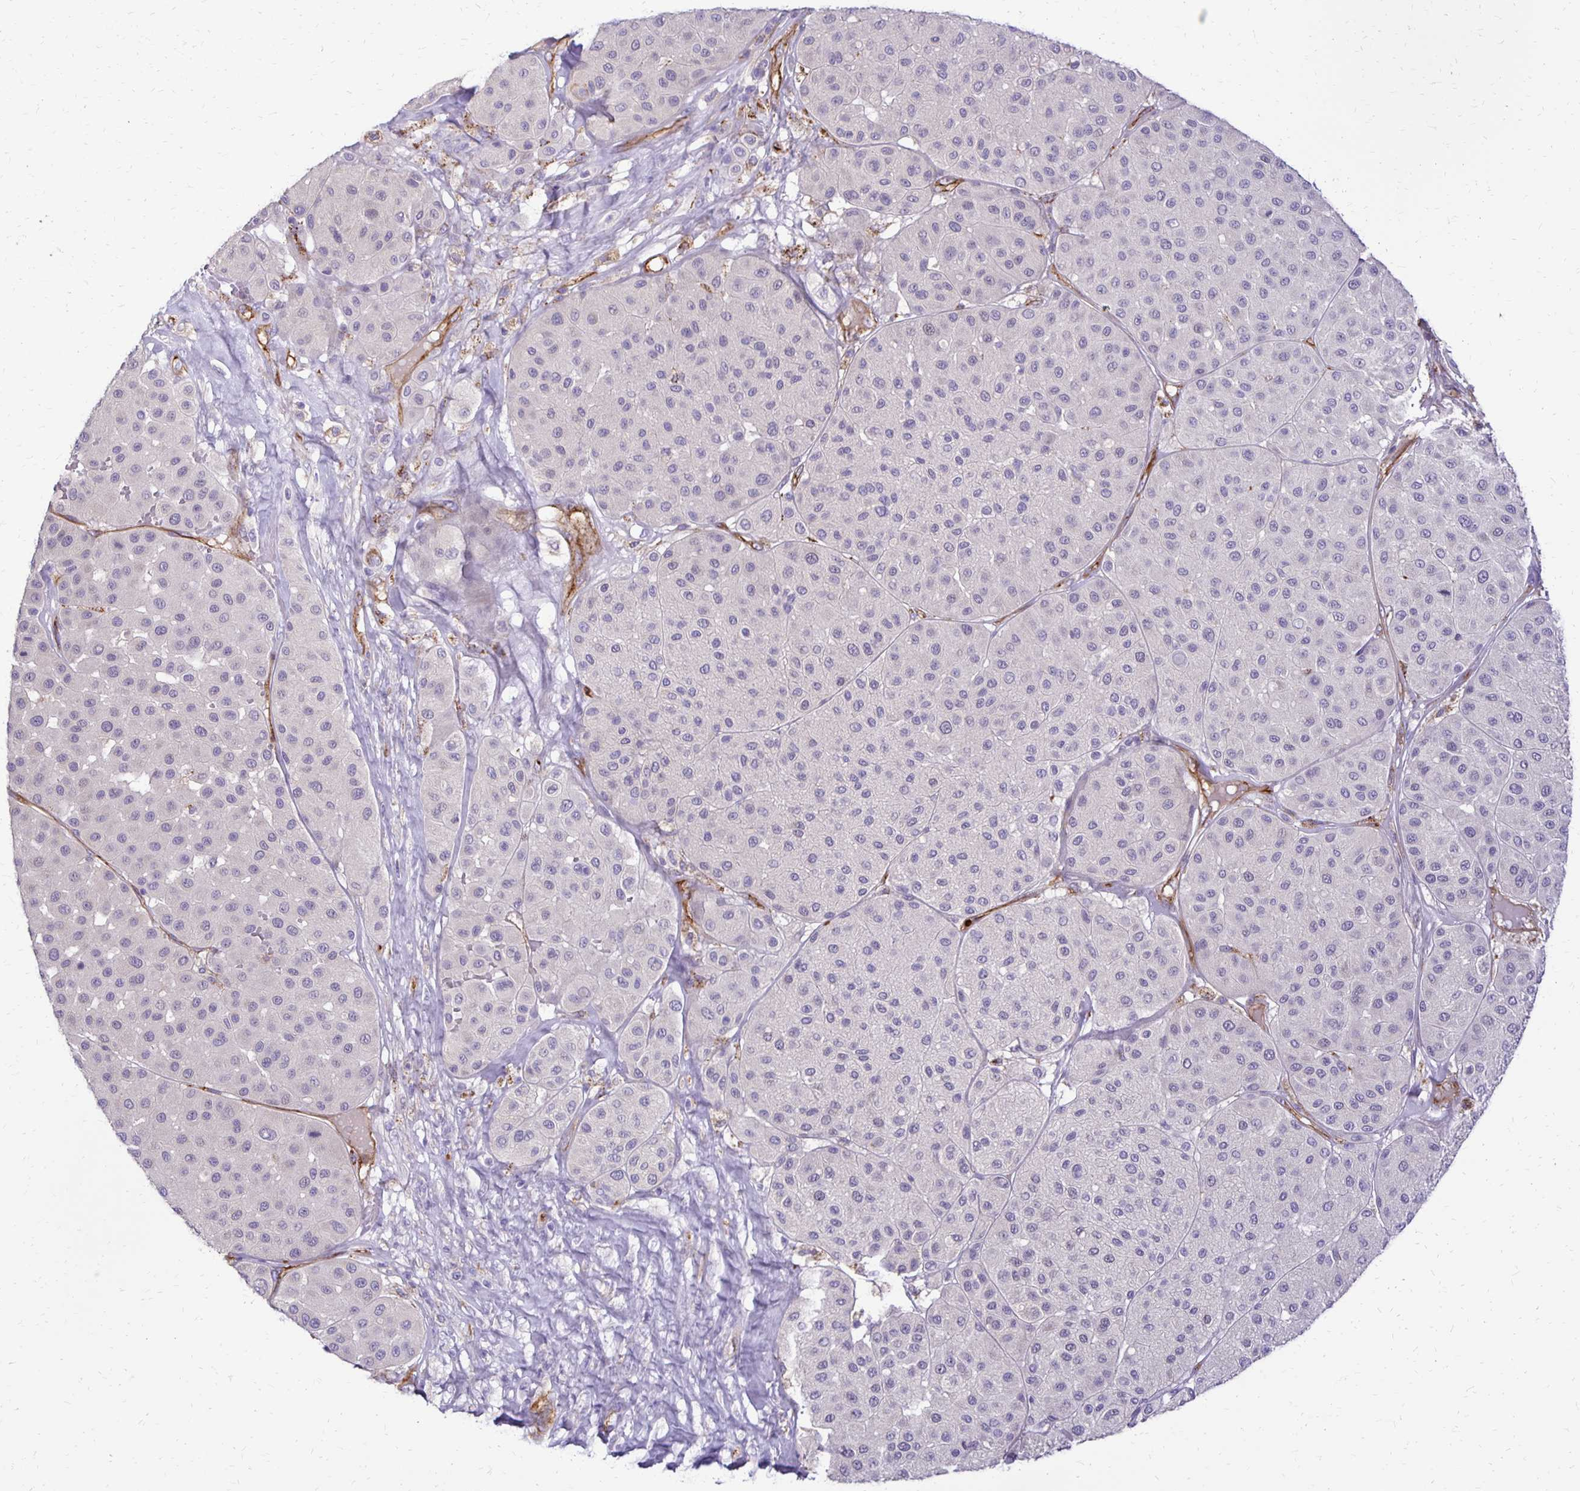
{"staining": {"intensity": "negative", "quantity": "none", "location": "none"}, "tissue": "melanoma", "cell_type": "Tumor cells", "image_type": "cancer", "snomed": [{"axis": "morphology", "description": "Malignant melanoma, Metastatic site"}, {"axis": "topography", "description": "Smooth muscle"}], "caption": "Malignant melanoma (metastatic site) stained for a protein using immunohistochemistry (IHC) displays no positivity tumor cells.", "gene": "TTYH1", "patient": {"sex": "male", "age": 41}}